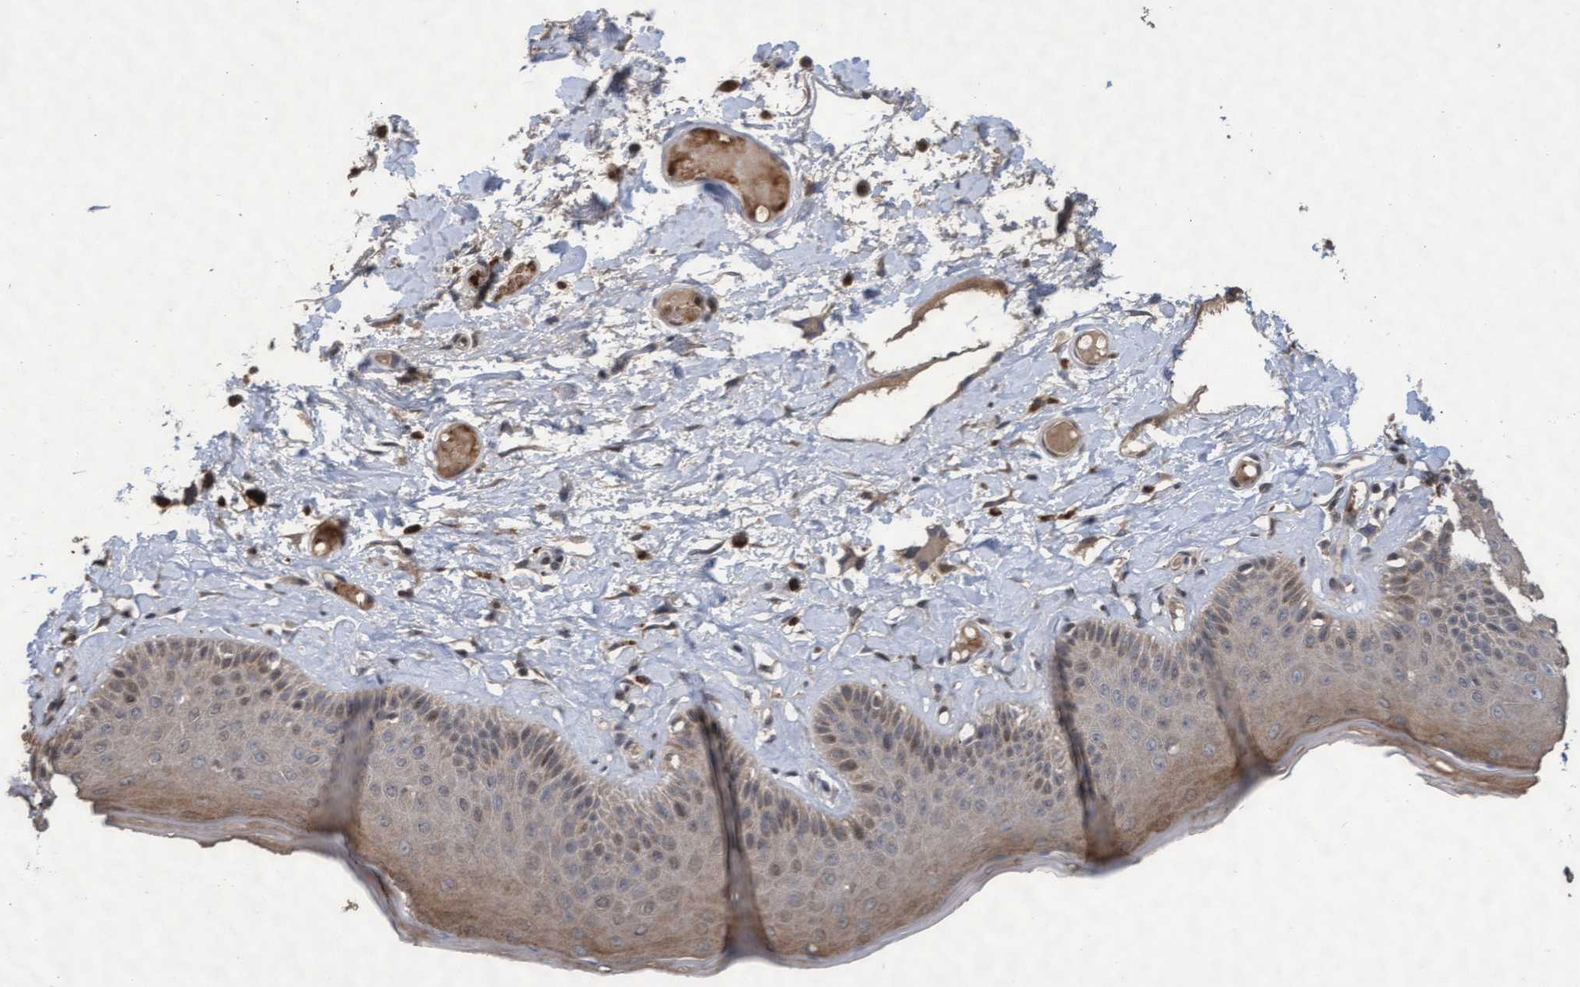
{"staining": {"intensity": "moderate", "quantity": ">75%", "location": "cytoplasmic/membranous"}, "tissue": "skin", "cell_type": "Epidermal cells", "image_type": "normal", "snomed": [{"axis": "morphology", "description": "Normal tissue, NOS"}, {"axis": "topography", "description": "Vulva"}], "caption": "Brown immunohistochemical staining in normal human skin demonstrates moderate cytoplasmic/membranous expression in approximately >75% of epidermal cells.", "gene": "KCNC2", "patient": {"sex": "female", "age": 73}}